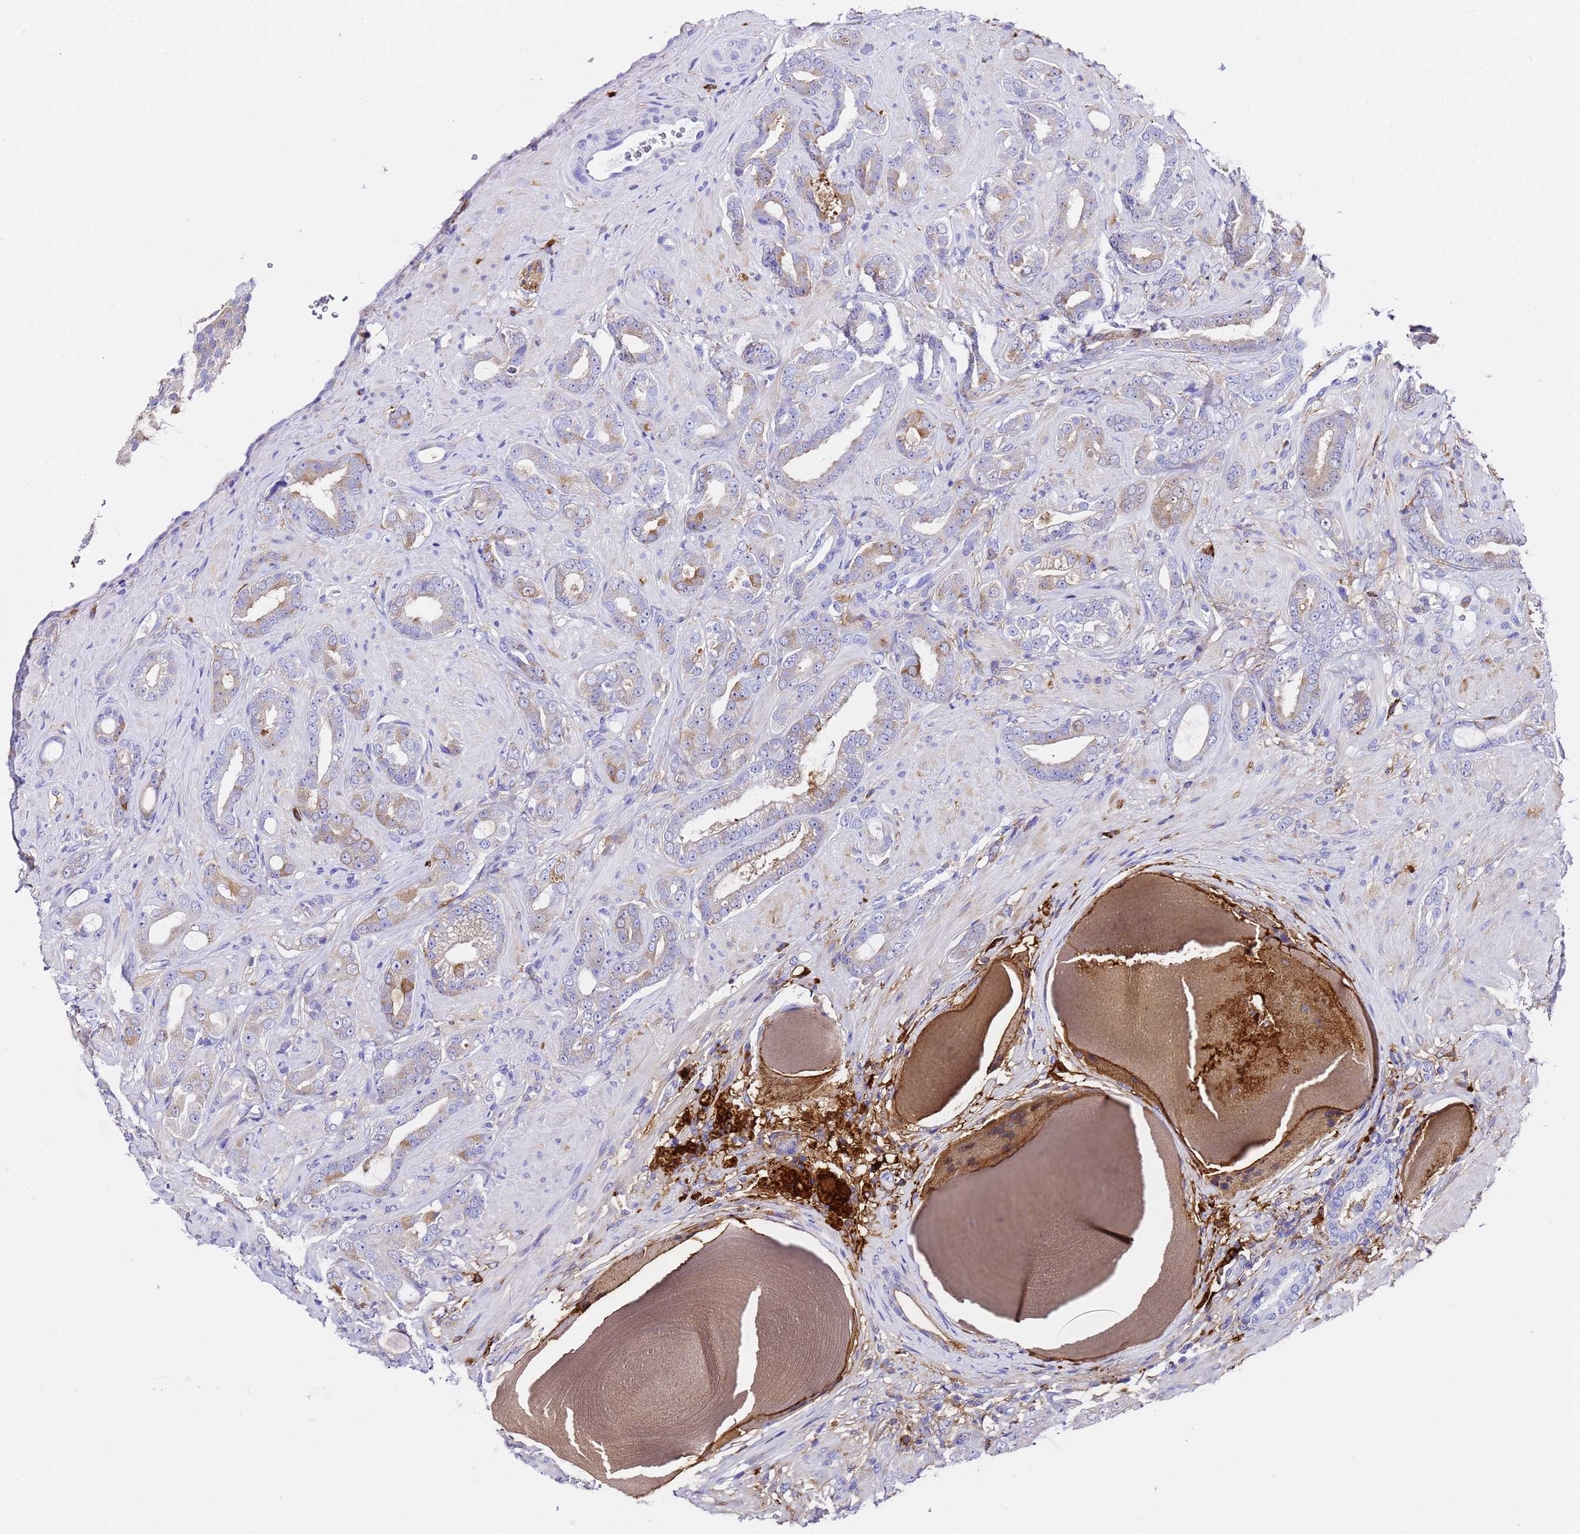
{"staining": {"intensity": "strong", "quantity": "<25%", "location": "cytoplasmic/membranous"}, "tissue": "prostate cancer", "cell_type": "Tumor cells", "image_type": "cancer", "snomed": [{"axis": "morphology", "description": "Adenocarcinoma, Low grade"}, {"axis": "topography", "description": "Prostate"}], "caption": "Human prostate adenocarcinoma (low-grade) stained for a protein (brown) demonstrates strong cytoplasmic/membranous positive expression in approximately <25% of tumor cells.", "gene": "FTL", "patient": {"sex": "male", "age": 57}}